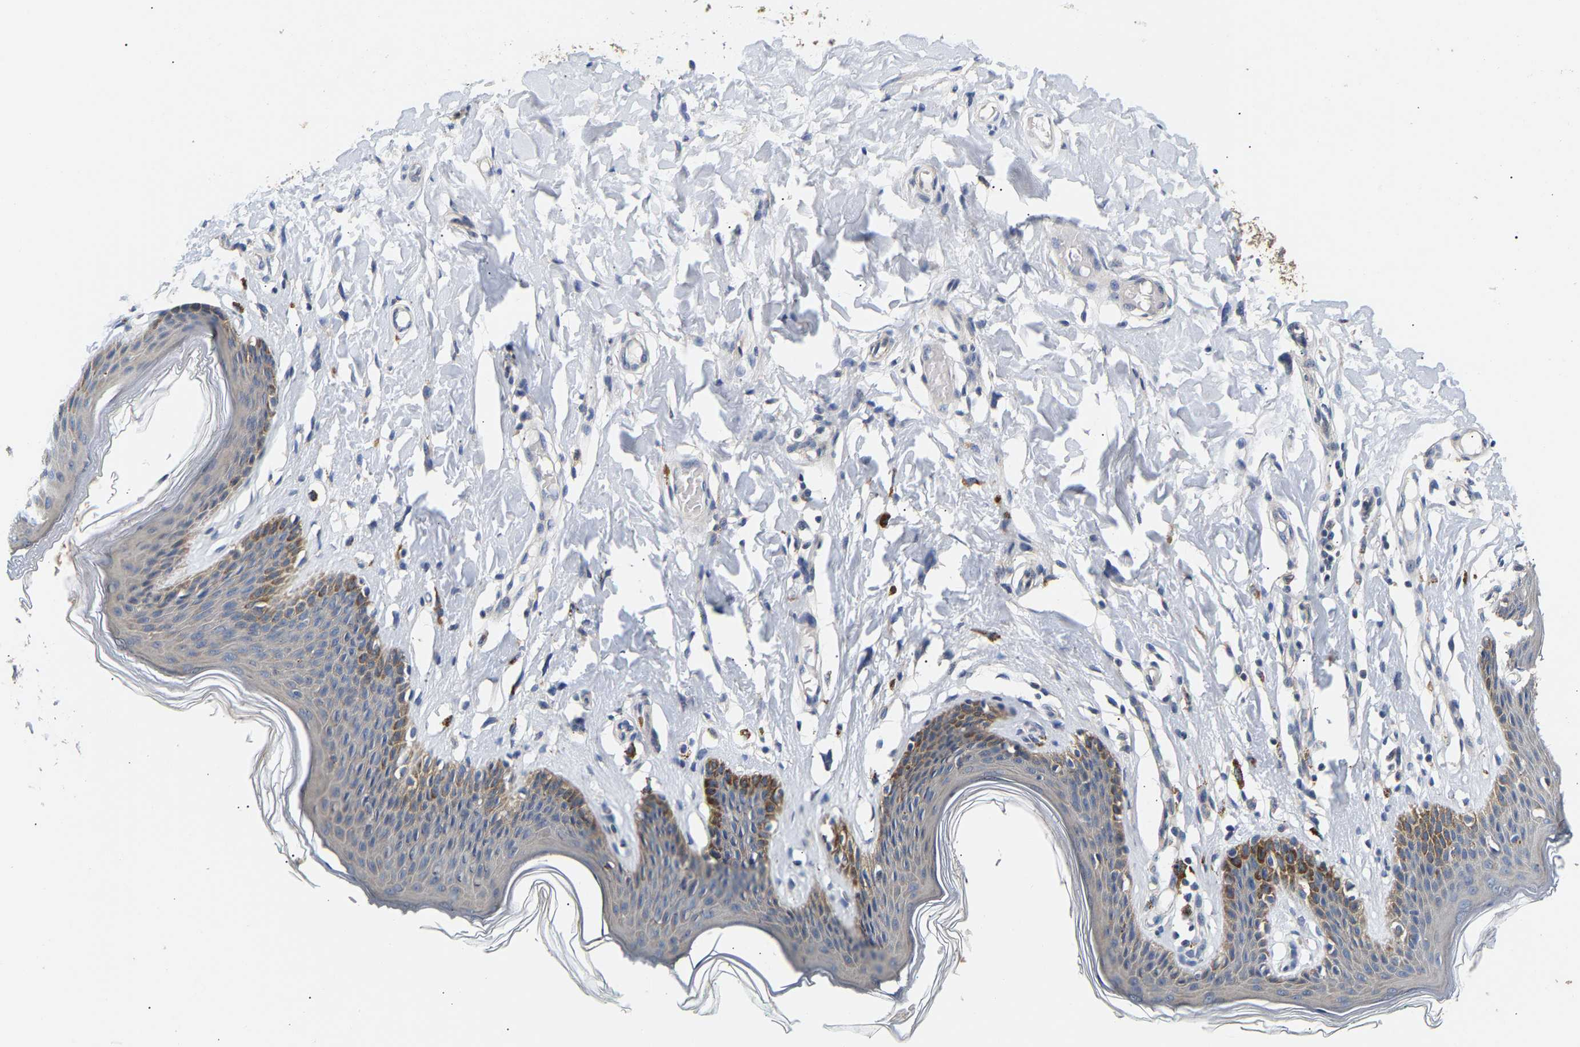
{"staining": {"intensity": "moderate", "quantity": "<25%", "location": "cytoplasmic/membranous"}, "tissue": "skin", "cell_type": "Epidermal cells", "image_type": "normal", "snomed": [{"axis": "morphology", "description": "Normal tissue, NOS"}, {"axis": "topography", "description": "Vulva"}], "caption": "A photomicrograph of skin stained for a protein shows moderate cytoplasmic/membranous brown staining in epidermal cells.", "gene": "PPID", "patient": {"sex": "female", "age": 66}}